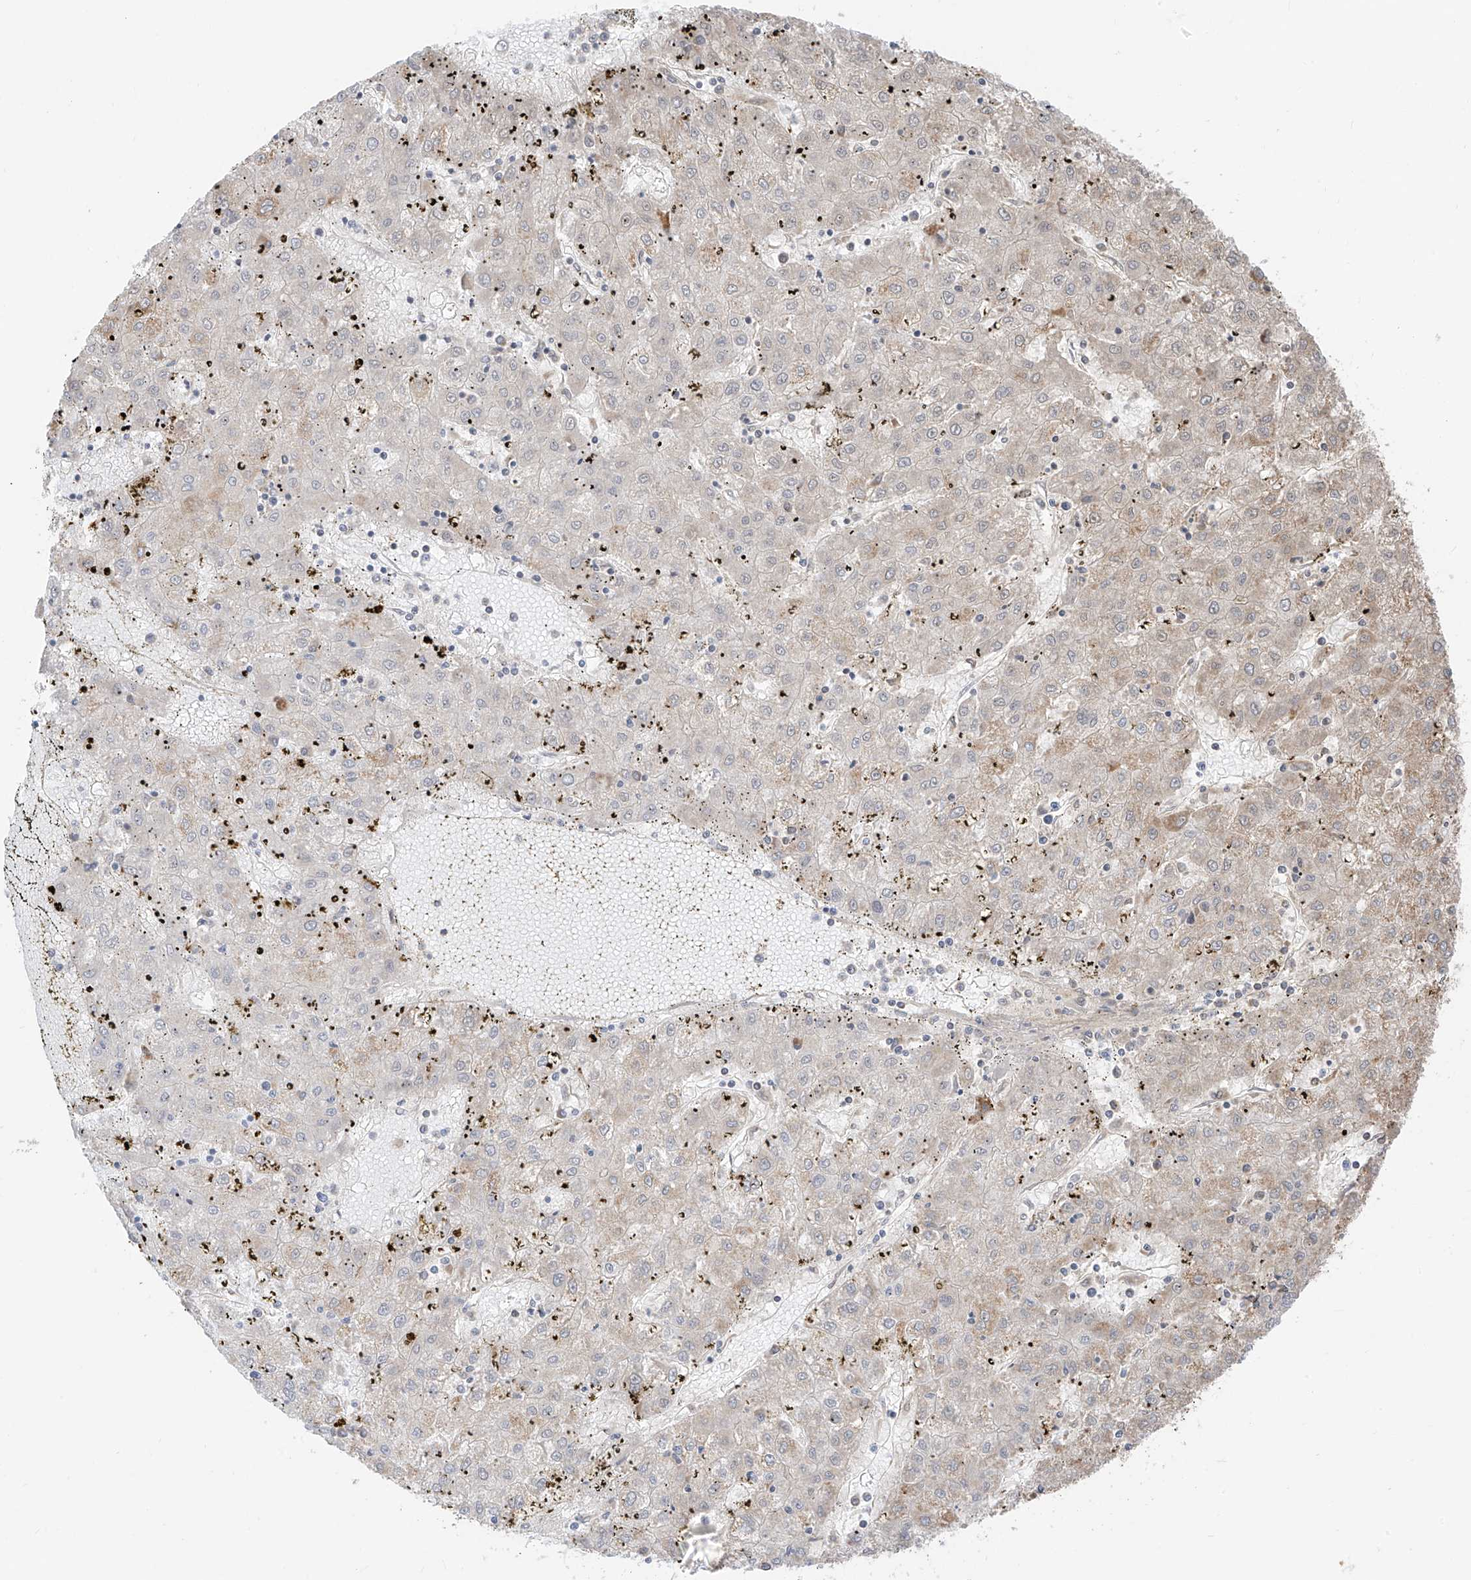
{"staining": {"intensity": "moderate", "quantity": "25%-75%", "location": "cytoplasmic/membranous"}, "tissue": "liver cancer", "cell_type": "Tumor cells", "image_type": "cancer", "snomed": [{"axis": "morphology", "description": "Carcinoma, Hepatocellular, NOS"}, {"axis": "topography", "description": "Liver"}], "caption": "The image exhibits immunohistochemical staining of liver cancer. There is moderate cytoplasmic/membranous staining is seen in approximately 25%-75% of tumor cells.", "gene": "ETHE1", "patient": {"sex": "male", "age": 72}}